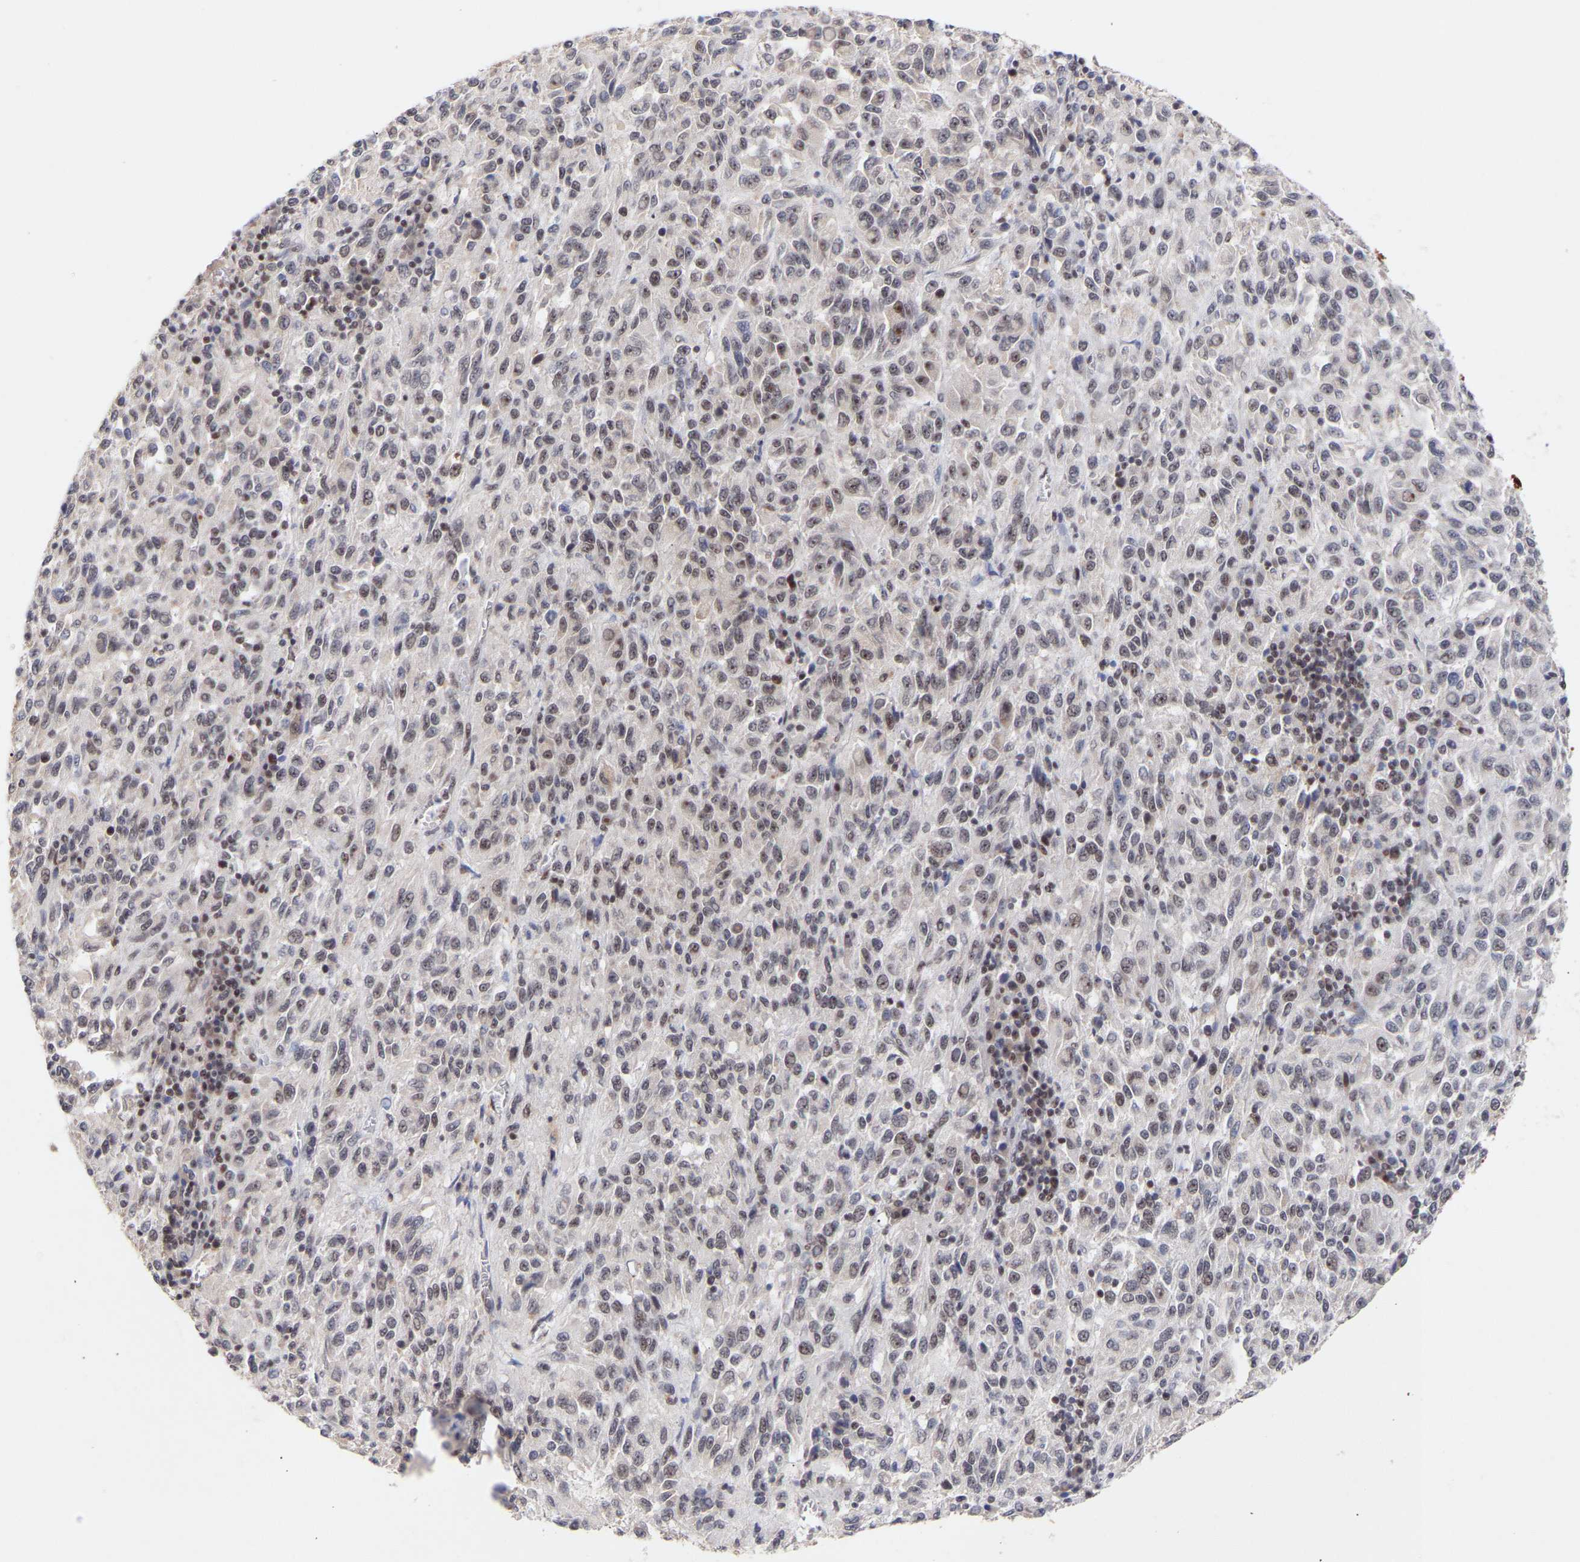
{"staining": {"intensity": "negative", "quantity": "none", "location": "none"}, "tissue": "melanoma", "cell_type": "Tumor cells", "image_type": "cancer", "snomed": [{"axis": "morphology", "description": "Malignant melanoma, Metastatic site"}, {"axis": "topography", "description": "Lung"}], "caption": "A high-resolution histopathology image shows IHC staining of malignant melanoma (metastatic site), which demonstrates no significant positivity in tumor cells. (Immunohistochemistry, brightfield microscopy, high magnification).", "gene": "RBM15", "patient": {"sex": "male", "age": 64}}